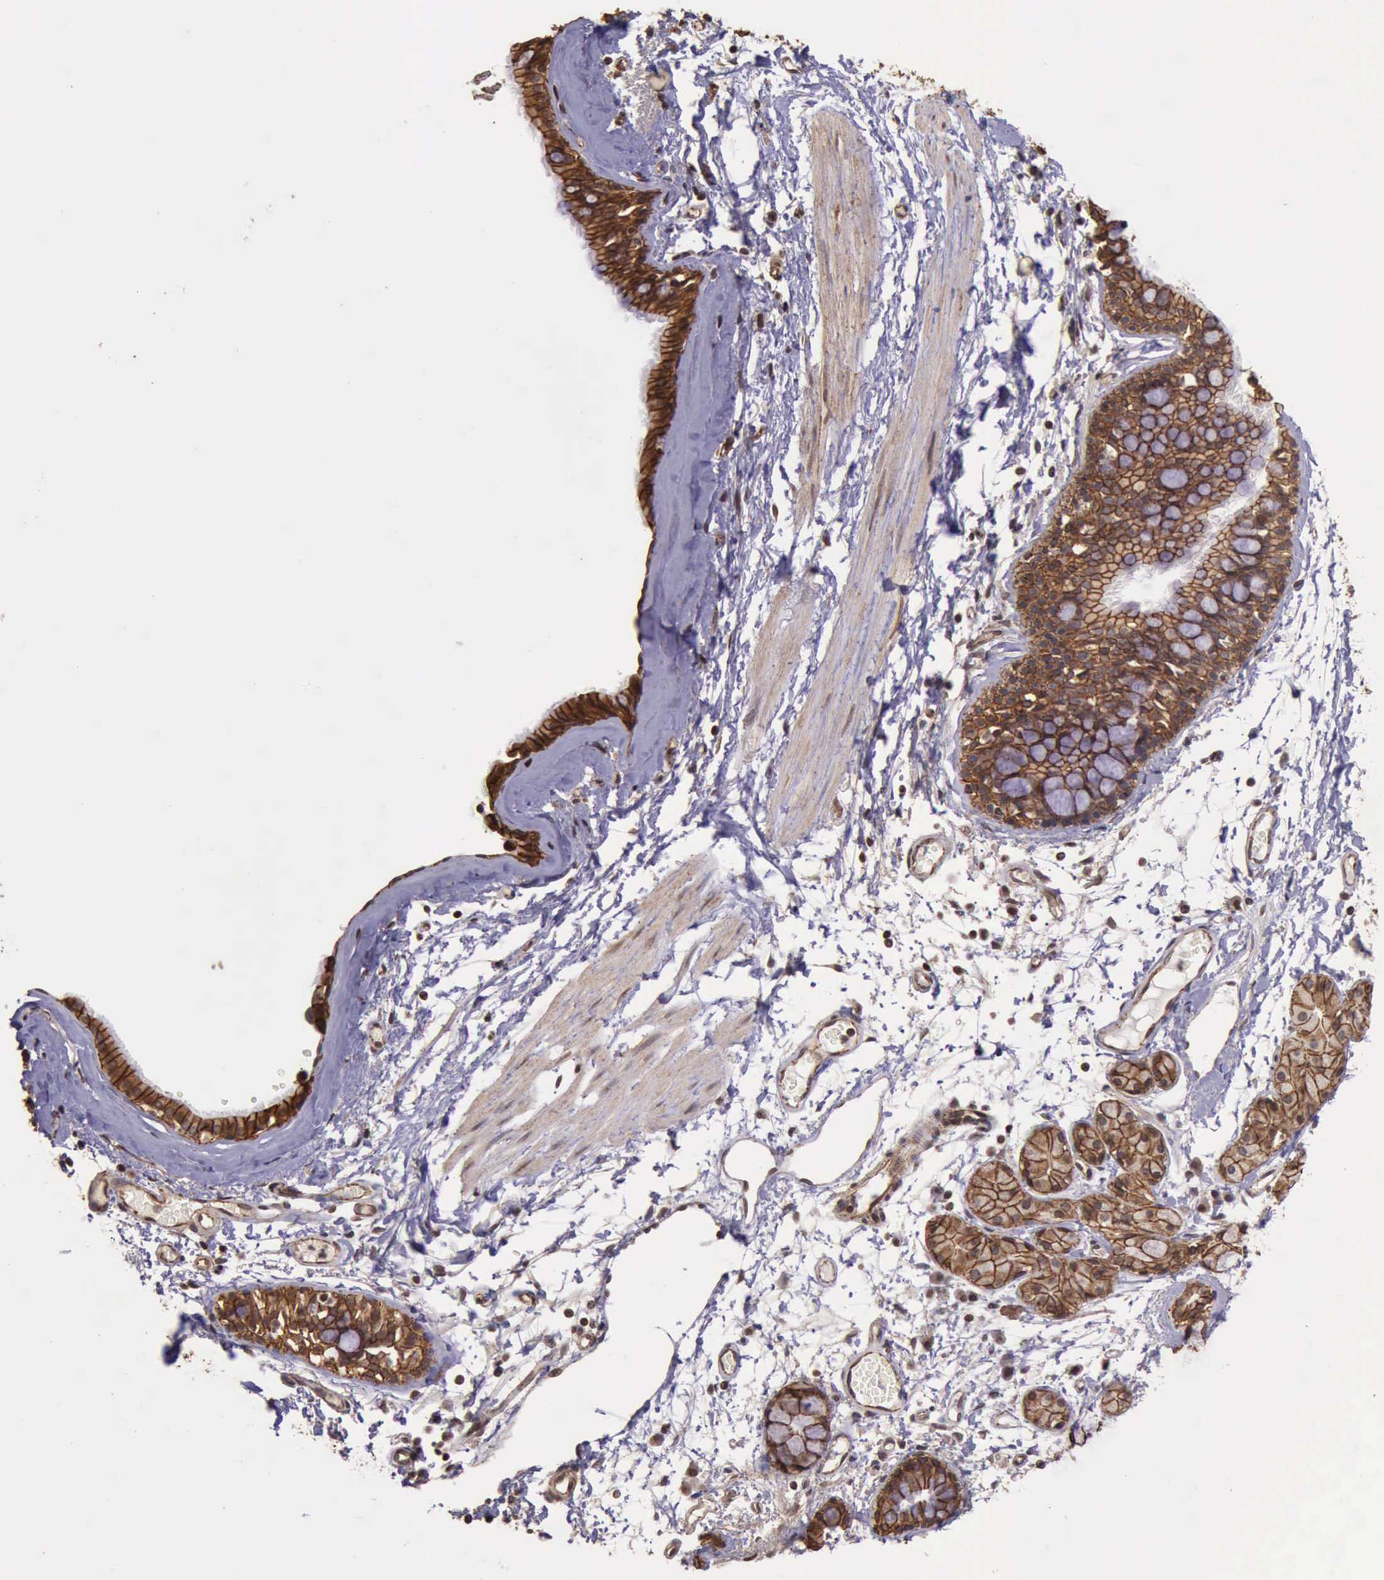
{"staining": {"intensity": "strong", "quantity": ">75%", "location": "cytoplasmic/membranous"}, "tissue": "bronchus", "cell_type": "Respiratory epithelial cells", "image_type": "normal", "snomed": [{"axis": "morphology", "description": "Normal tissue, NOS"}, {"axis": "topography", "description": "Bronchus"}, {"axis": "topography", "description": "Lung"}], "caption": "Bronchus stained with immunohistochemistry (IHC) reveals strong cytoplasmic/membranous positivity in about >75% of respiratory epithelial cells. Nuclei are stained in blue.", "gene": "CTNNB1", "patient": {"sex": "female", "age": 56}}